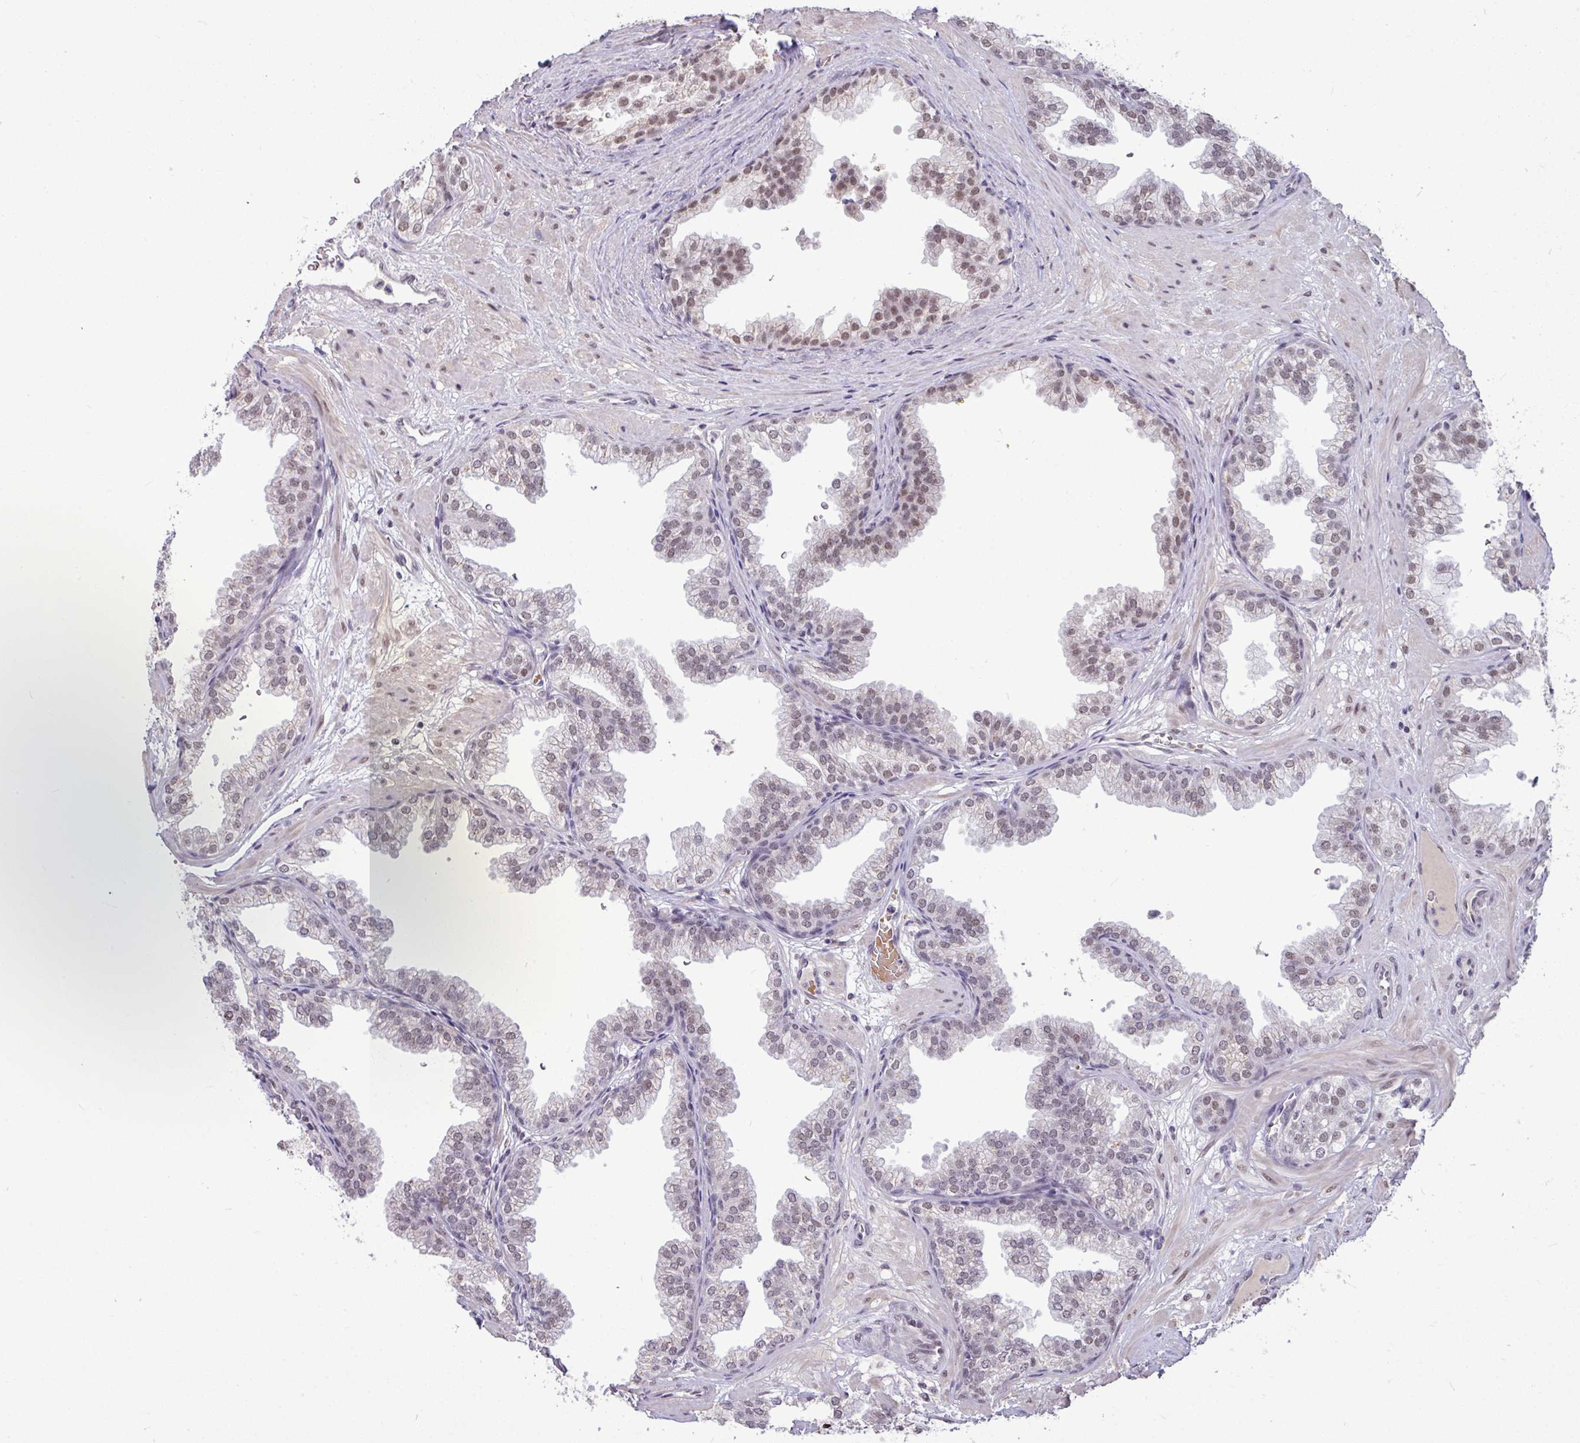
{"staining": {"intensity": "moderate", "quantity": ">75%", "location": "nuclear"}, "tissue": "prostate", "cell_type": "Glandular cells", "image_type": "normal", "snomed": [{"axis": "morphology", "description": "Normal tissue, NOS"}, {"axis": "topography", "description": "Prostate"}], "caption": "IHC (DAB) staining of normal prostate reveals moderate nuclear protein staining in about >75% of glandular cells. Immunohistochemistry (ihc) stains the protein in brown and the nuclei are stained blue.", "gene": "TDG", "patient": {"sex": "male", "age": 37}}